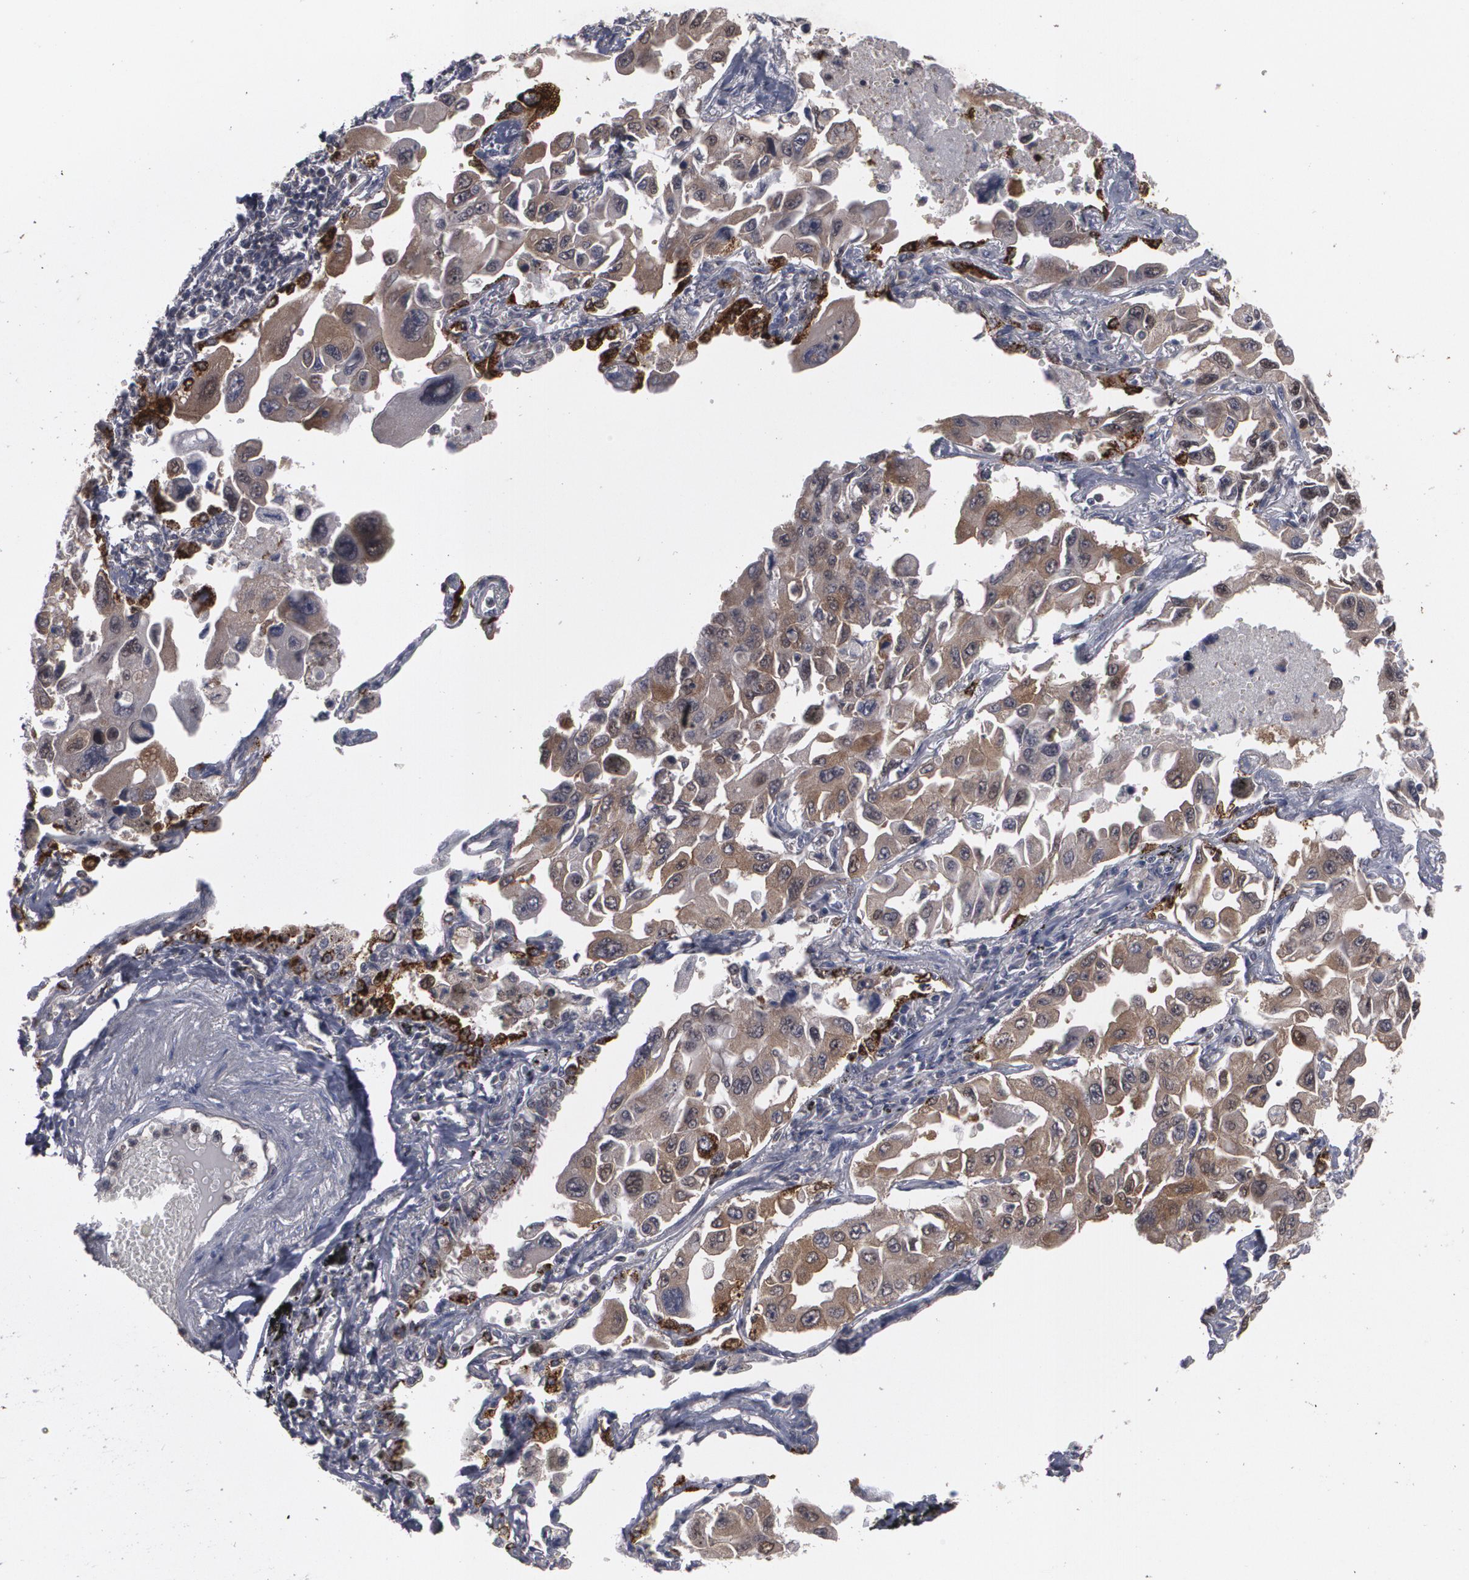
{"staining": {"intensity": "weak", "quantity": "25%-75%", "location": "cytoplasmic/membranous"}, "tissue": "lung cancer", "cell_type": "Tumor cells", "image_type": "cancer", "snomed": [{"axis": "morphology", "description": "Adenocarcinoma, NOS"}, {"axis": "topography", "description": "Lung"}], "caption": "DAB immunohistochemical staining of human lung cancer displays weak cytoplasmic/membranous protein staining in about 25%-75% of tumor cells.", "gene": "HTT", "patient": {"sex": "male", "age": 64}}